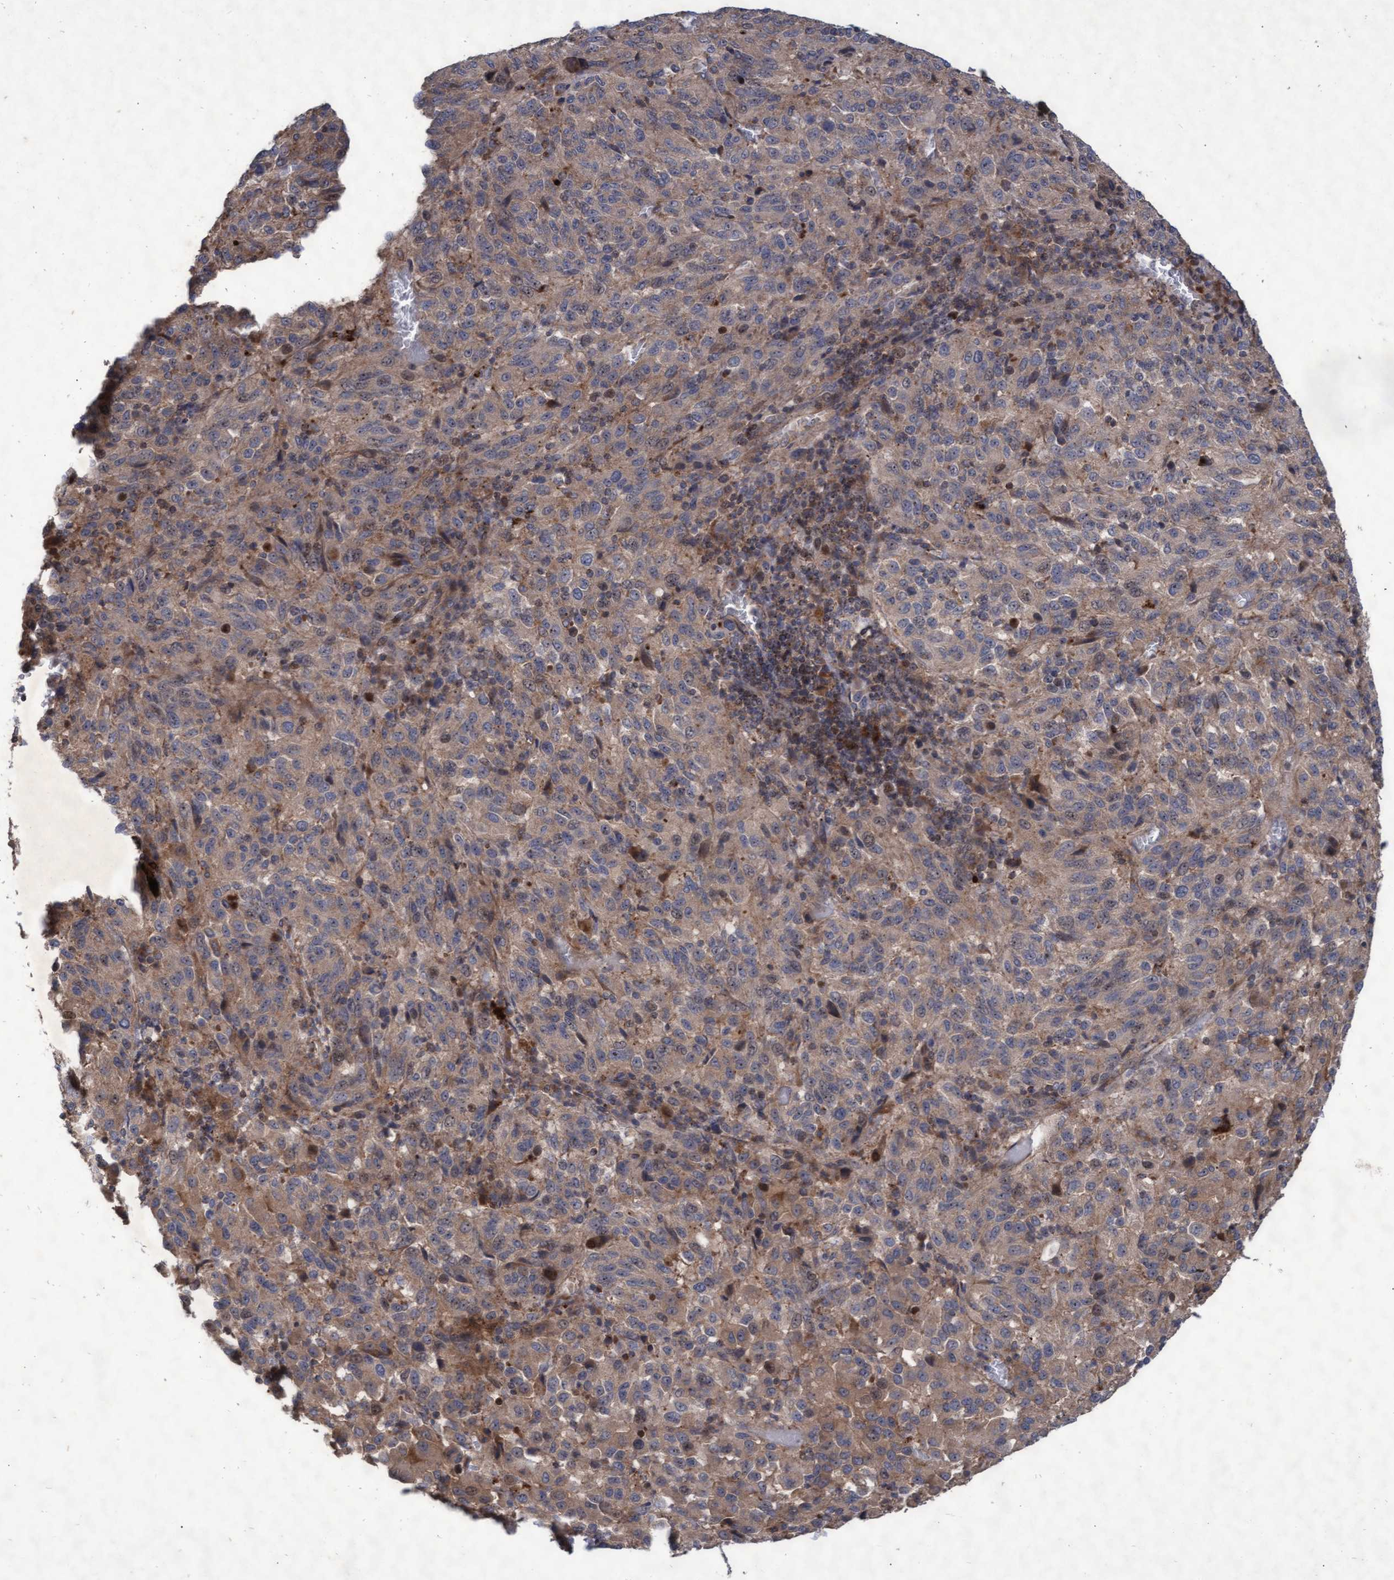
{"staining": {"intensity": "weak", "quantity": "25%-75%", "location": "cytoplasmic/membranous"}, "tissue": "melanoma", "cell_type": "Tumor cells", "image_type": "cancer", "snomed": [{"axis": "morphology", "description": "Malignant melanoma, Metastatic site"}, {"axis": "topography", "description": "Lung"}], "caption": "Malignant melanoma (metastatic site) stained for a protein (brown) demonstrates weak cytoplasmic/membranous positive positivity in approximately 25%-75% of tumor cells.", "gene": "ABCF2", "patient": {"sex": "male", "age": 64}}